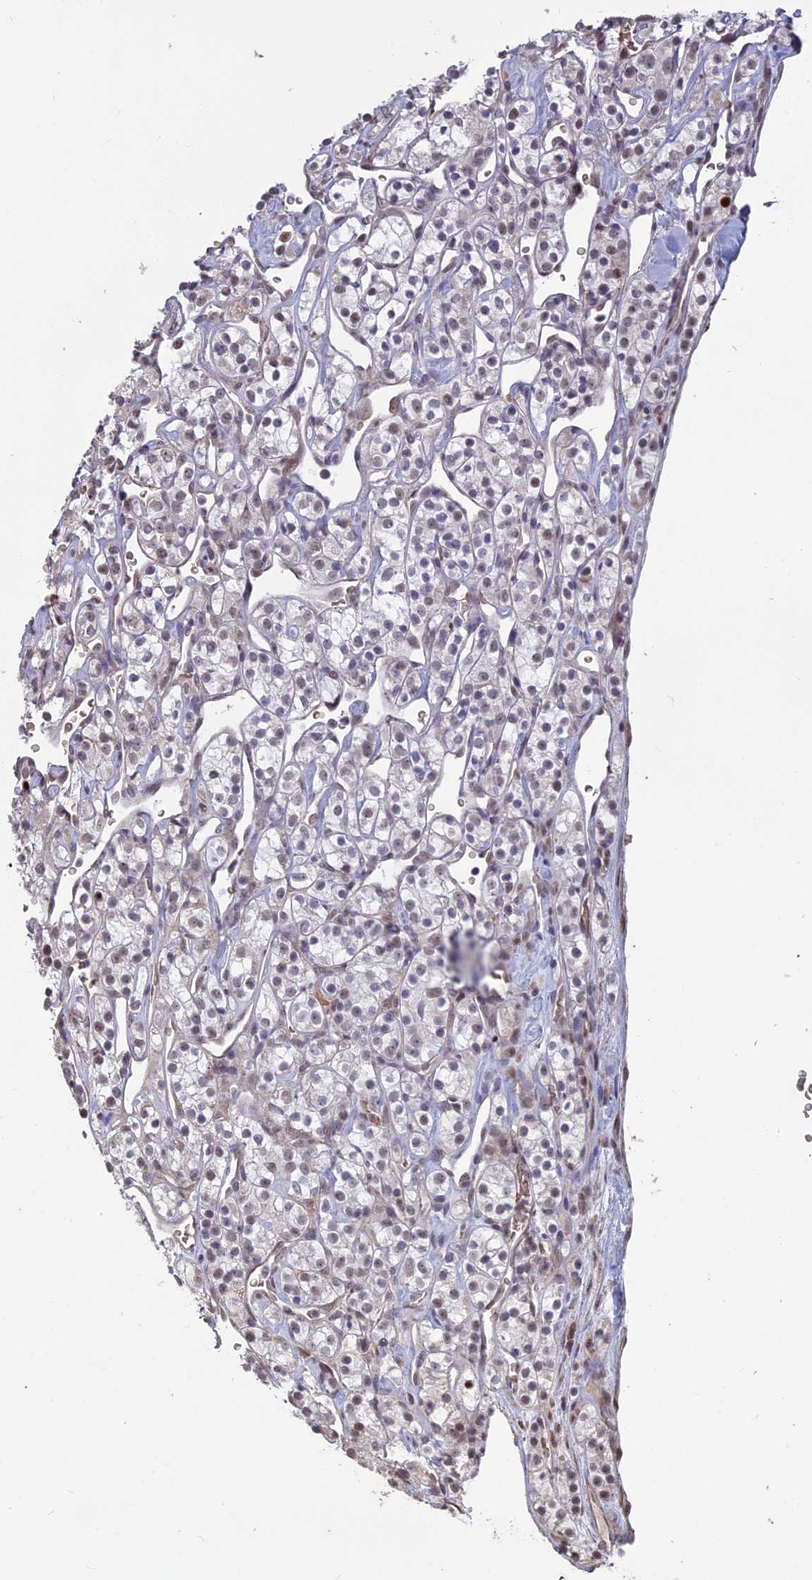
{"staining": {"intensity": "weak", "quantity": "25%-75%", "location": "nuclear"}, "tissue": "renal cancer", "cell_type": "Tumor cells", "image_type": "cancer", "snomed": [{"axis": "morphology", "description": "Adenocarcinoma, NOS"}, {"axis": "topography", "description": "Kidney"}], "caption": "A photomicrograph of human renal adenocarcinoma stained for a protein displays weak nuclear brown staining in tumor cells.", "gene": "MFAP1", "patient": {"sex": "male", "age": 77}}